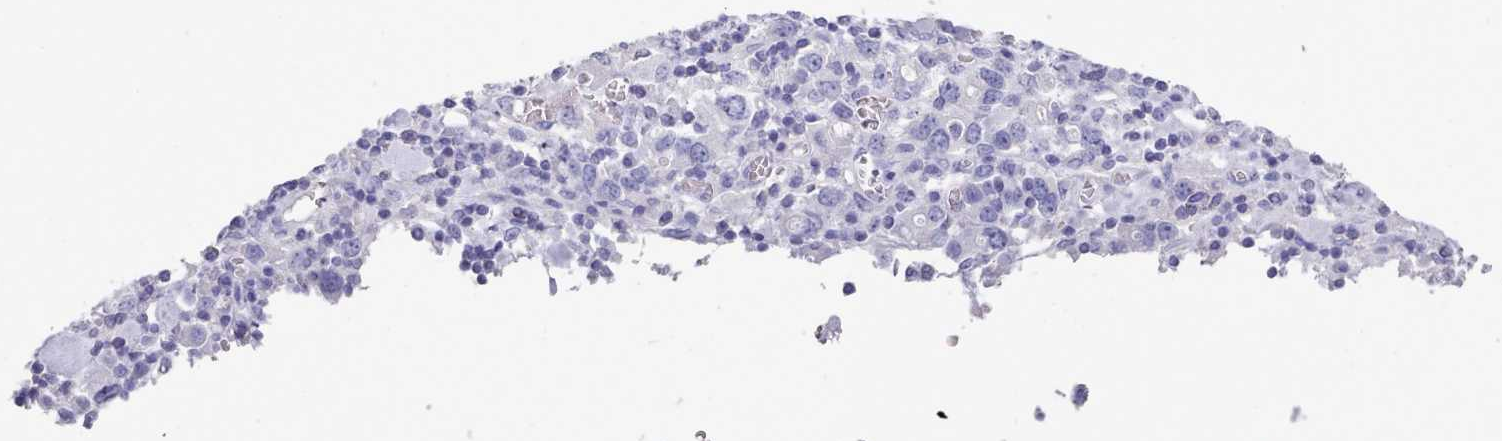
{"staining": {"intensity": "negative", "quantity": "none", "location": "none"}, "tissue": "stomach cancer", "cell_type": "Tumor cells", "image_type": "cancer", "snomed": [{"axis": "morphology", "description": "Adenocarcinoma, NOS"}, {"axis": "topography", "description": "Stomach, upper"}, {"axis": "topography", "description": "Stomach"}], "caption": "This is a photomicrograph of IHC staining of adenocarcinoma (stomach), which shows no positivity in tumor cells. (DAB immunohistochemistry visualized using brightfield microscopy, high magnification).", "gene": "LRRC37A", "patient": {"sex": "male", "age": 62}}